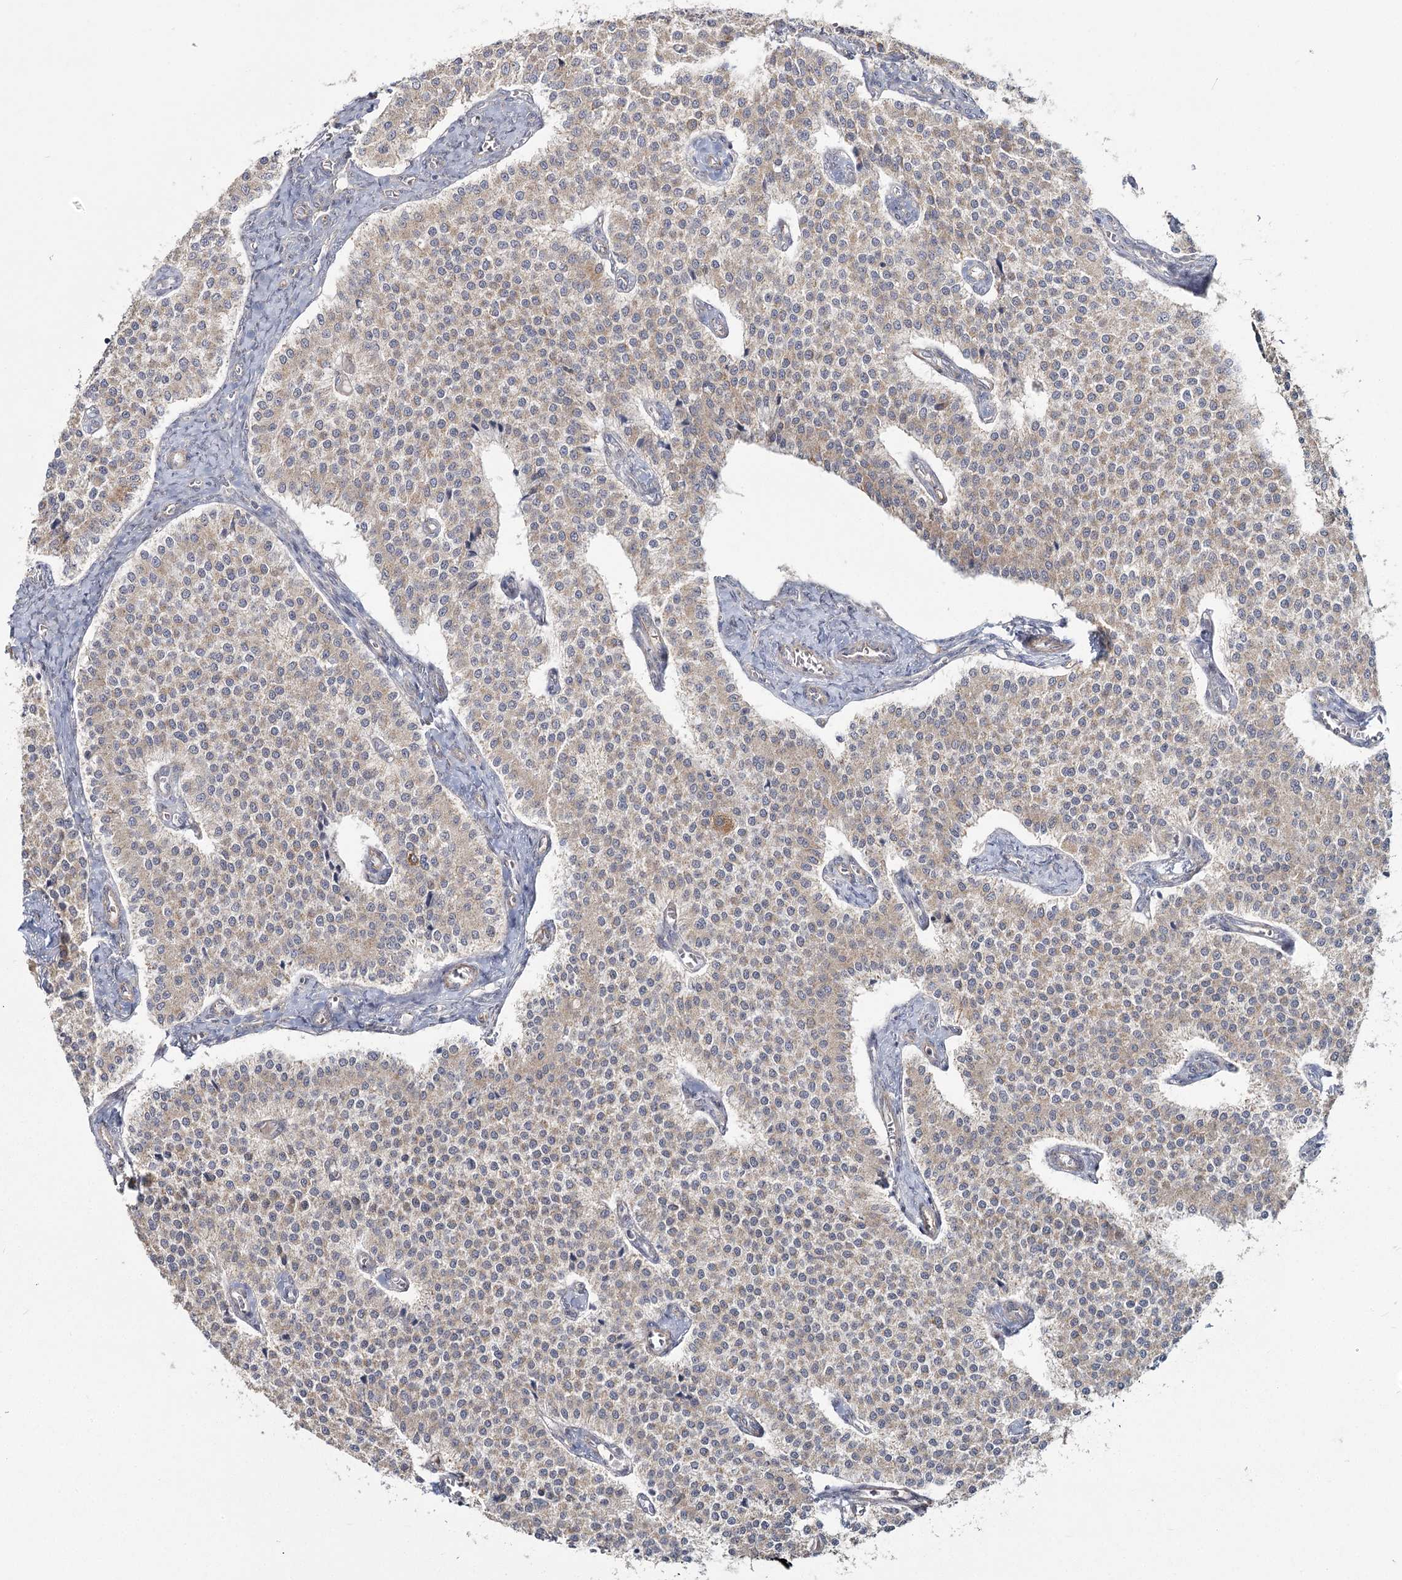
{"staining": {"intensity": "weak", "quantity": "<25%", "location": "cytoplasmic/membranous"}, "tissue": "carcinoid", "cell_type": "Tumor cells", "image_type": "cancer", "snomed": [{"axis": "morphology", "description": "Carcinoid, malignant, NOS"}, {"axis": "topography", "description": "Colon"}], "caption": "Carcinoid stained for a protein using immunohistochemistry reveals no staining tumor cells.", "gene": "TBC1D9B", "patient": {"sex": "female", "age": 52}}